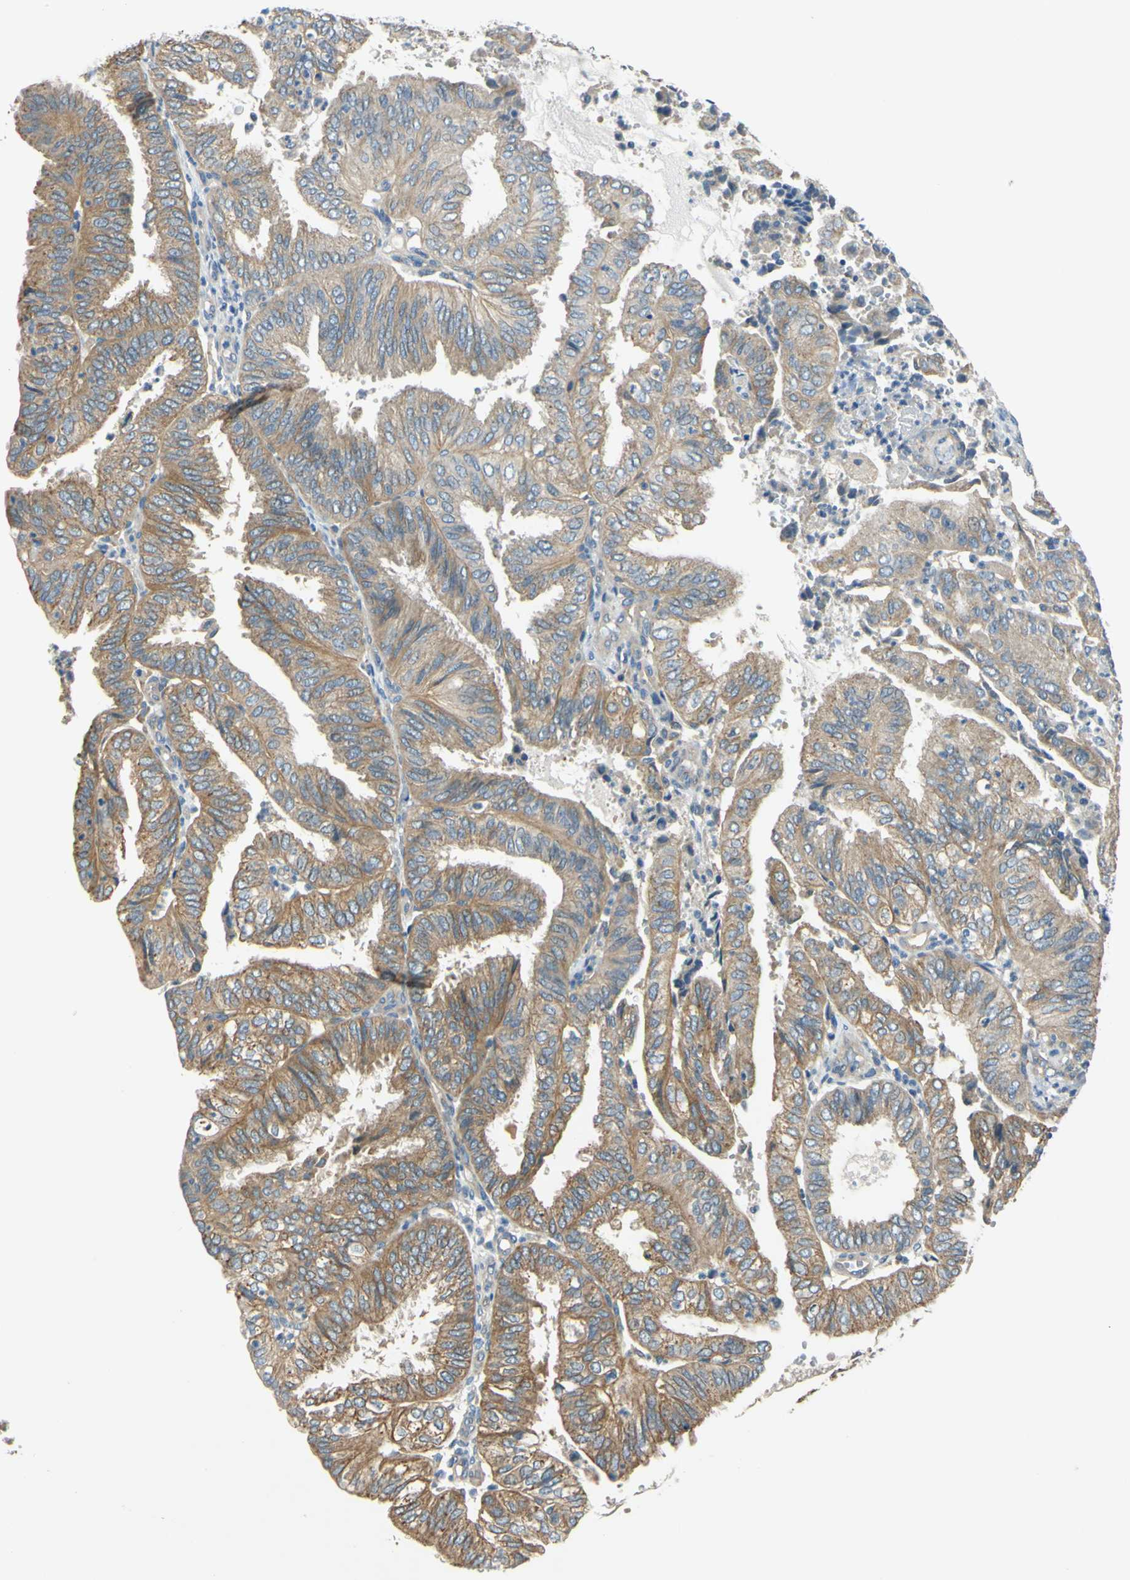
{"staining": {"intensity": "moderate", "quantity": ">75%", "location": "cytoplasmic/membranous"}, "tissue": "endometrial cancer", "cell_type": "Tumor cells", "image_type": "cancer", "snomed": [{"axis": "morphology", "description": "Adenocarcinoma, NOS"}, {"axis": "topography", "description": "Uterus"}], "caption": "Endometrial cancer (adenocarcinoma) stained with a brown dye shows moderate cytoplasmic/membranous positive positivity in approximately >75% of tumor cells.", "gene": "LAMA3", "patient": {"sex": "female", "age": 60}}